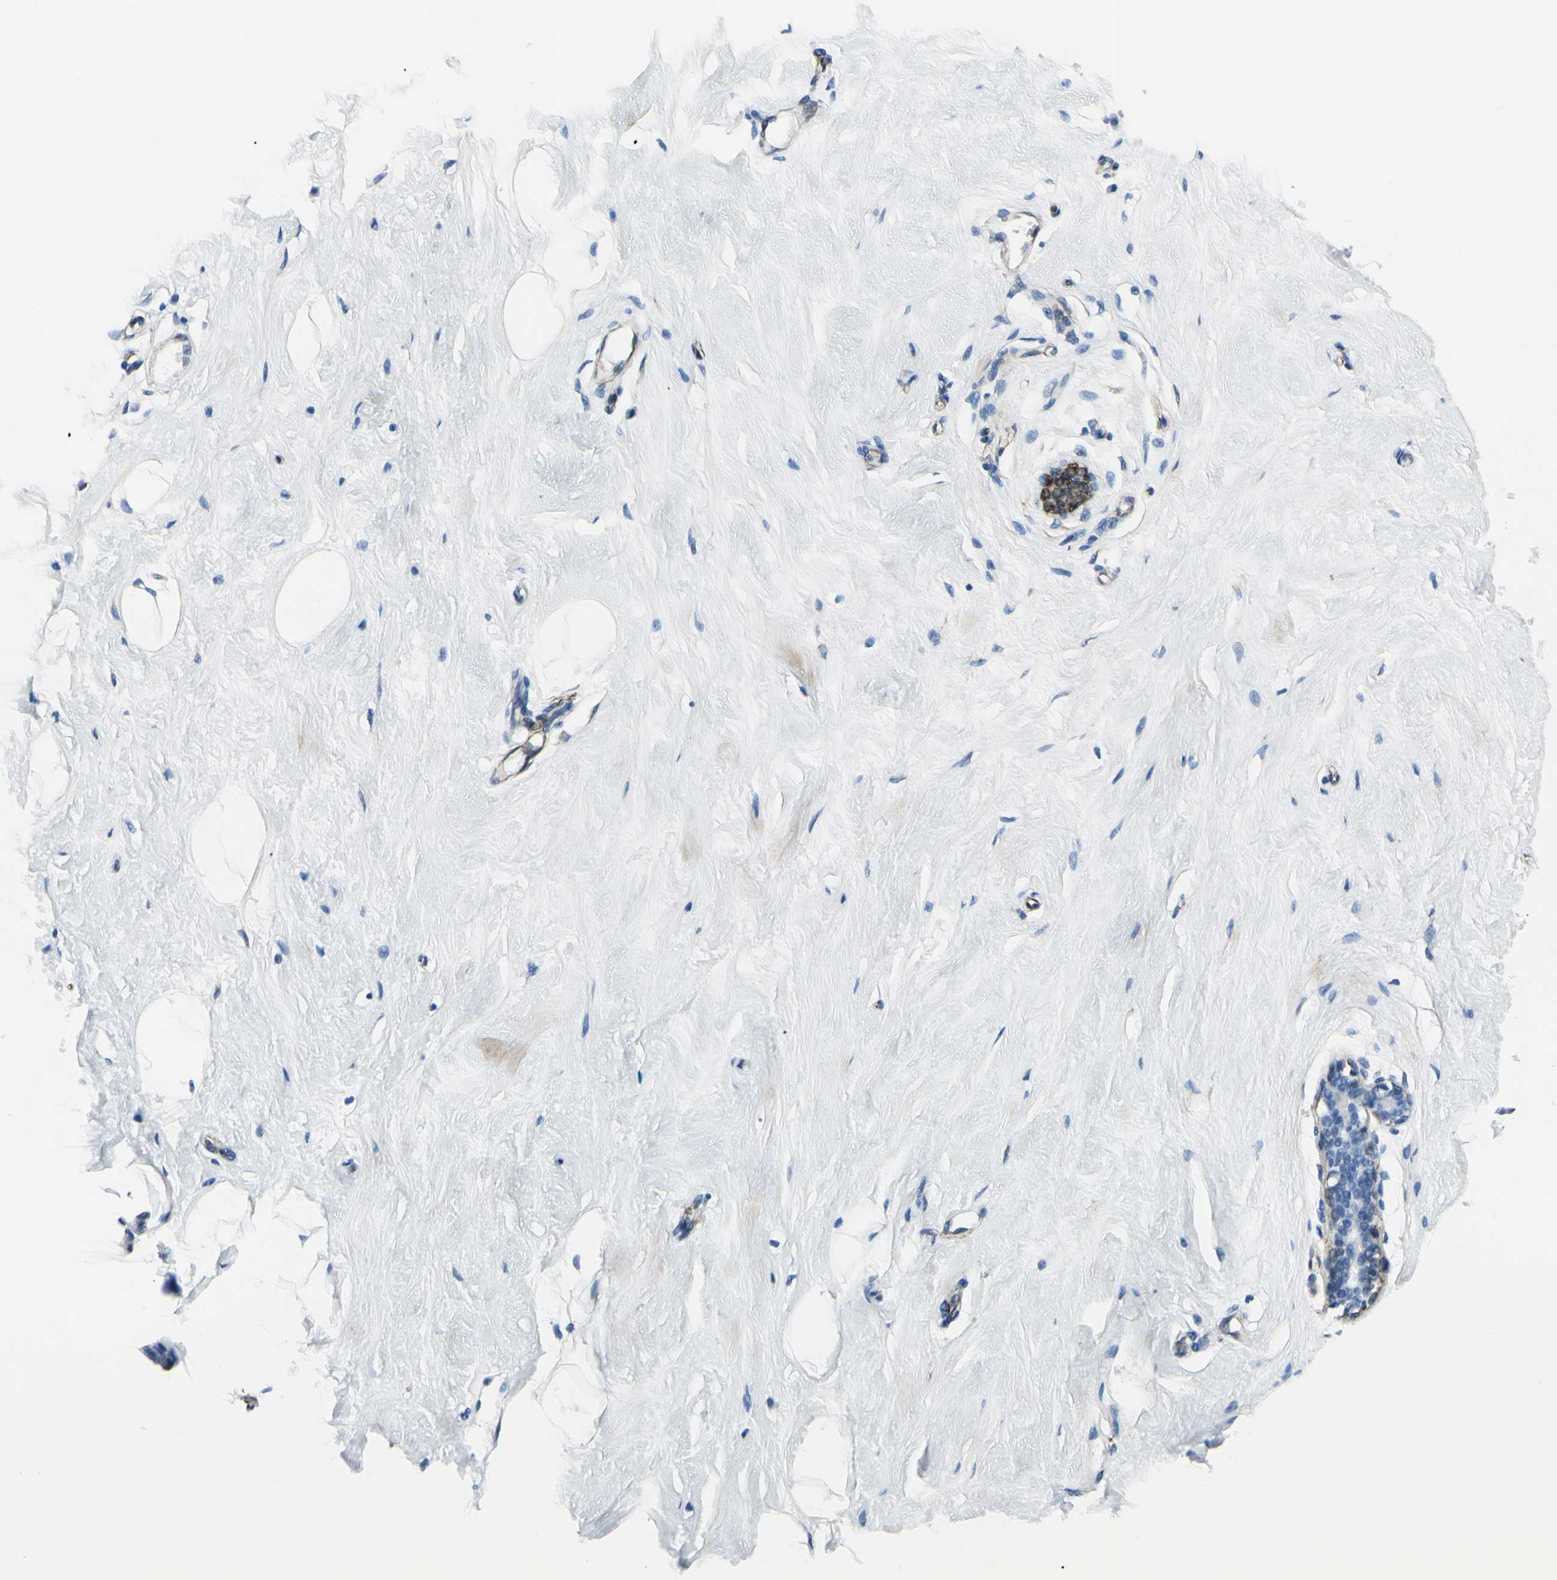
{"staining": {"intensity": "negative", "quantity": "none", "location": "none"}, "tissue": "breast", "cell_type": "Adipocytes", "image_type": "normal", "snomed": [{"axis": "morphology", "description": "Normal tissue, NOS"}, {"axis": "topography", "description": "Breast"}], "caption": "This is a histopathology image of immunohistochemistry (IHC) staining of normal breast, which shows no staining in adipocytes.", "gene": "PTH2R", "patient": {"sex": "female", "age": 23}}